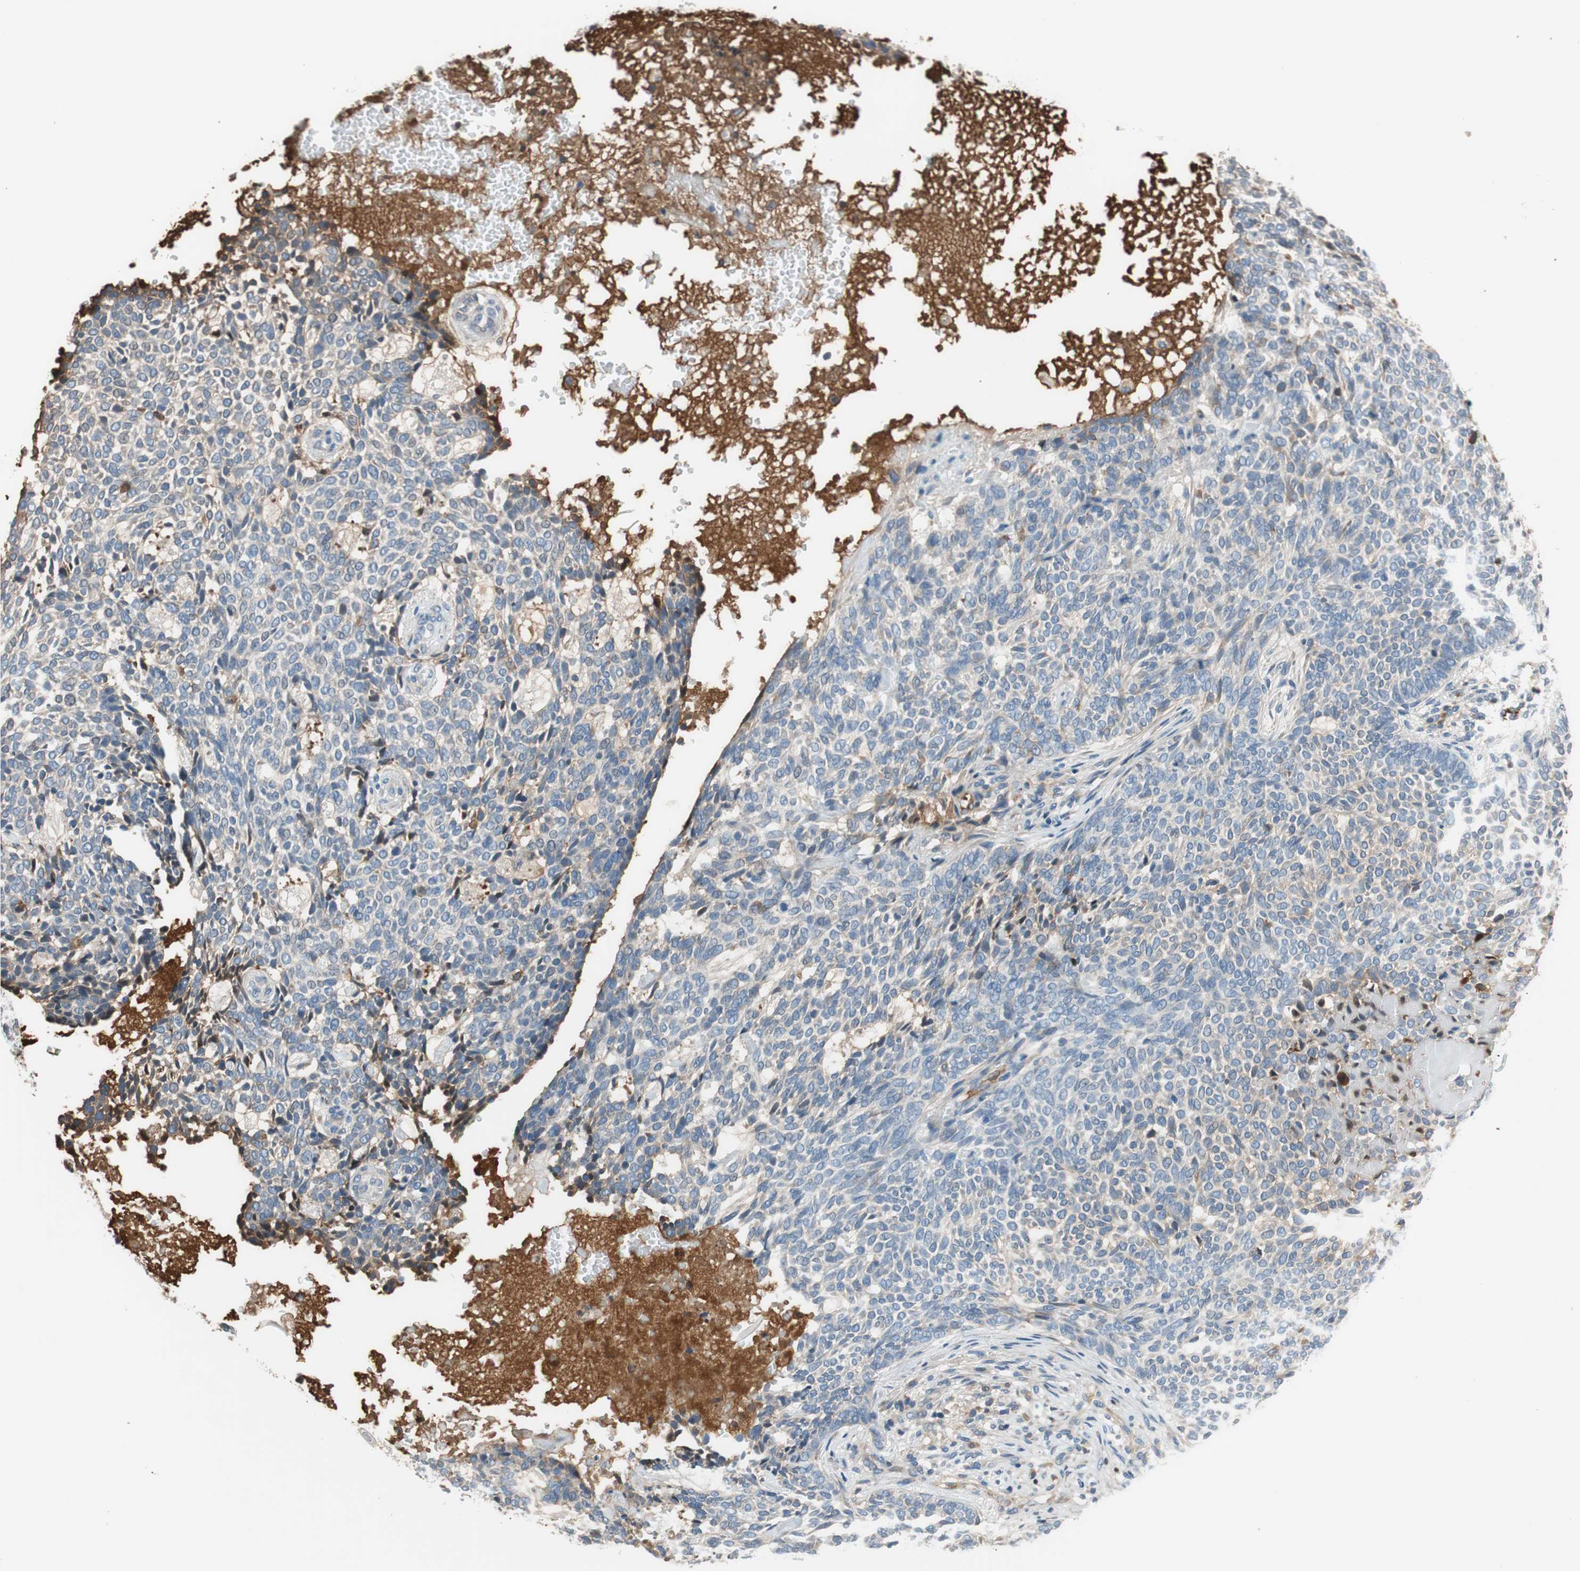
{"staining": {"intensity": "weak", "quantity": "<25%", "location": "cytoplasmic/membranous"}, "tissue": "skin cancer", "cell_type": "Tumor cells", "image_type": "cancer", "snomed": [{"axis": "morphology", "description": "Basal cell carcinoma"}, {"axis": "topography", "description": "Skin"}], "caption": "High magnification brightfield microscopy of skin cancer stained with DAB (brown) and counterstained with hematoxylin (blue): tumor cells show no significant staining.", "gene": "C4A", "patient": {"sex": "male", "age": 87}}